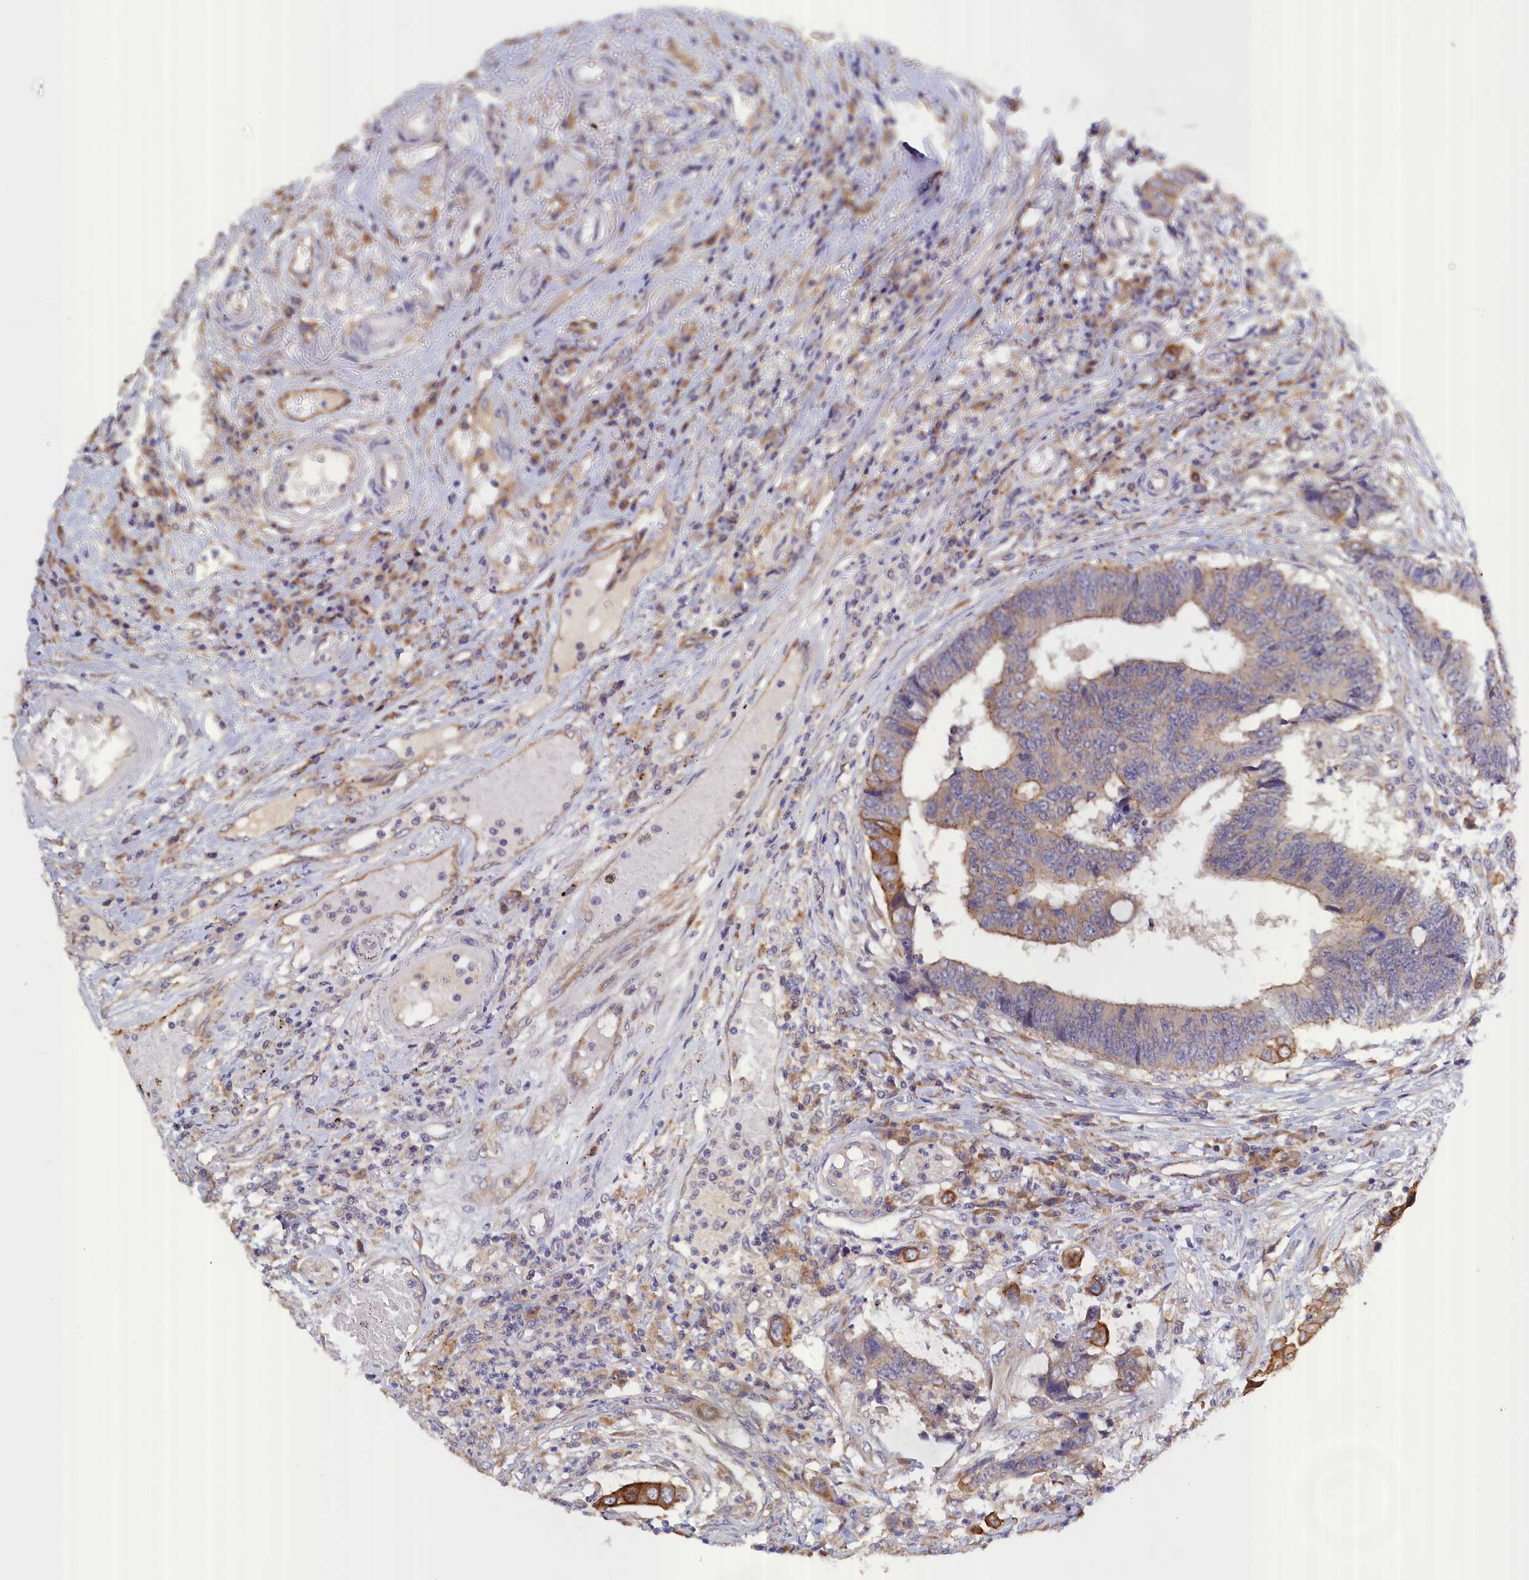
{"staining": {"intensity": "moderate", "quantity": "<25%", "location": "cytoplasmic/membranous"}, "tissue": "colorectal cancer", "cell_type": "Tumor cells", "image_type": "cancer", "snomed": [{"axis": "morphology", "description": "Adenocarcinoma, NOS"}, {"axis": "topography", "description": "Rectum"}], "caption": "Colorectal adenocarcinoma tissue demonstrates moderate cytoplasmic/membranous staining in approximately <25% of tumor cells, visualized by immunohistochemistry.", "gene": "COL19A1", "patient": {"sex": "male", "age": 84}}